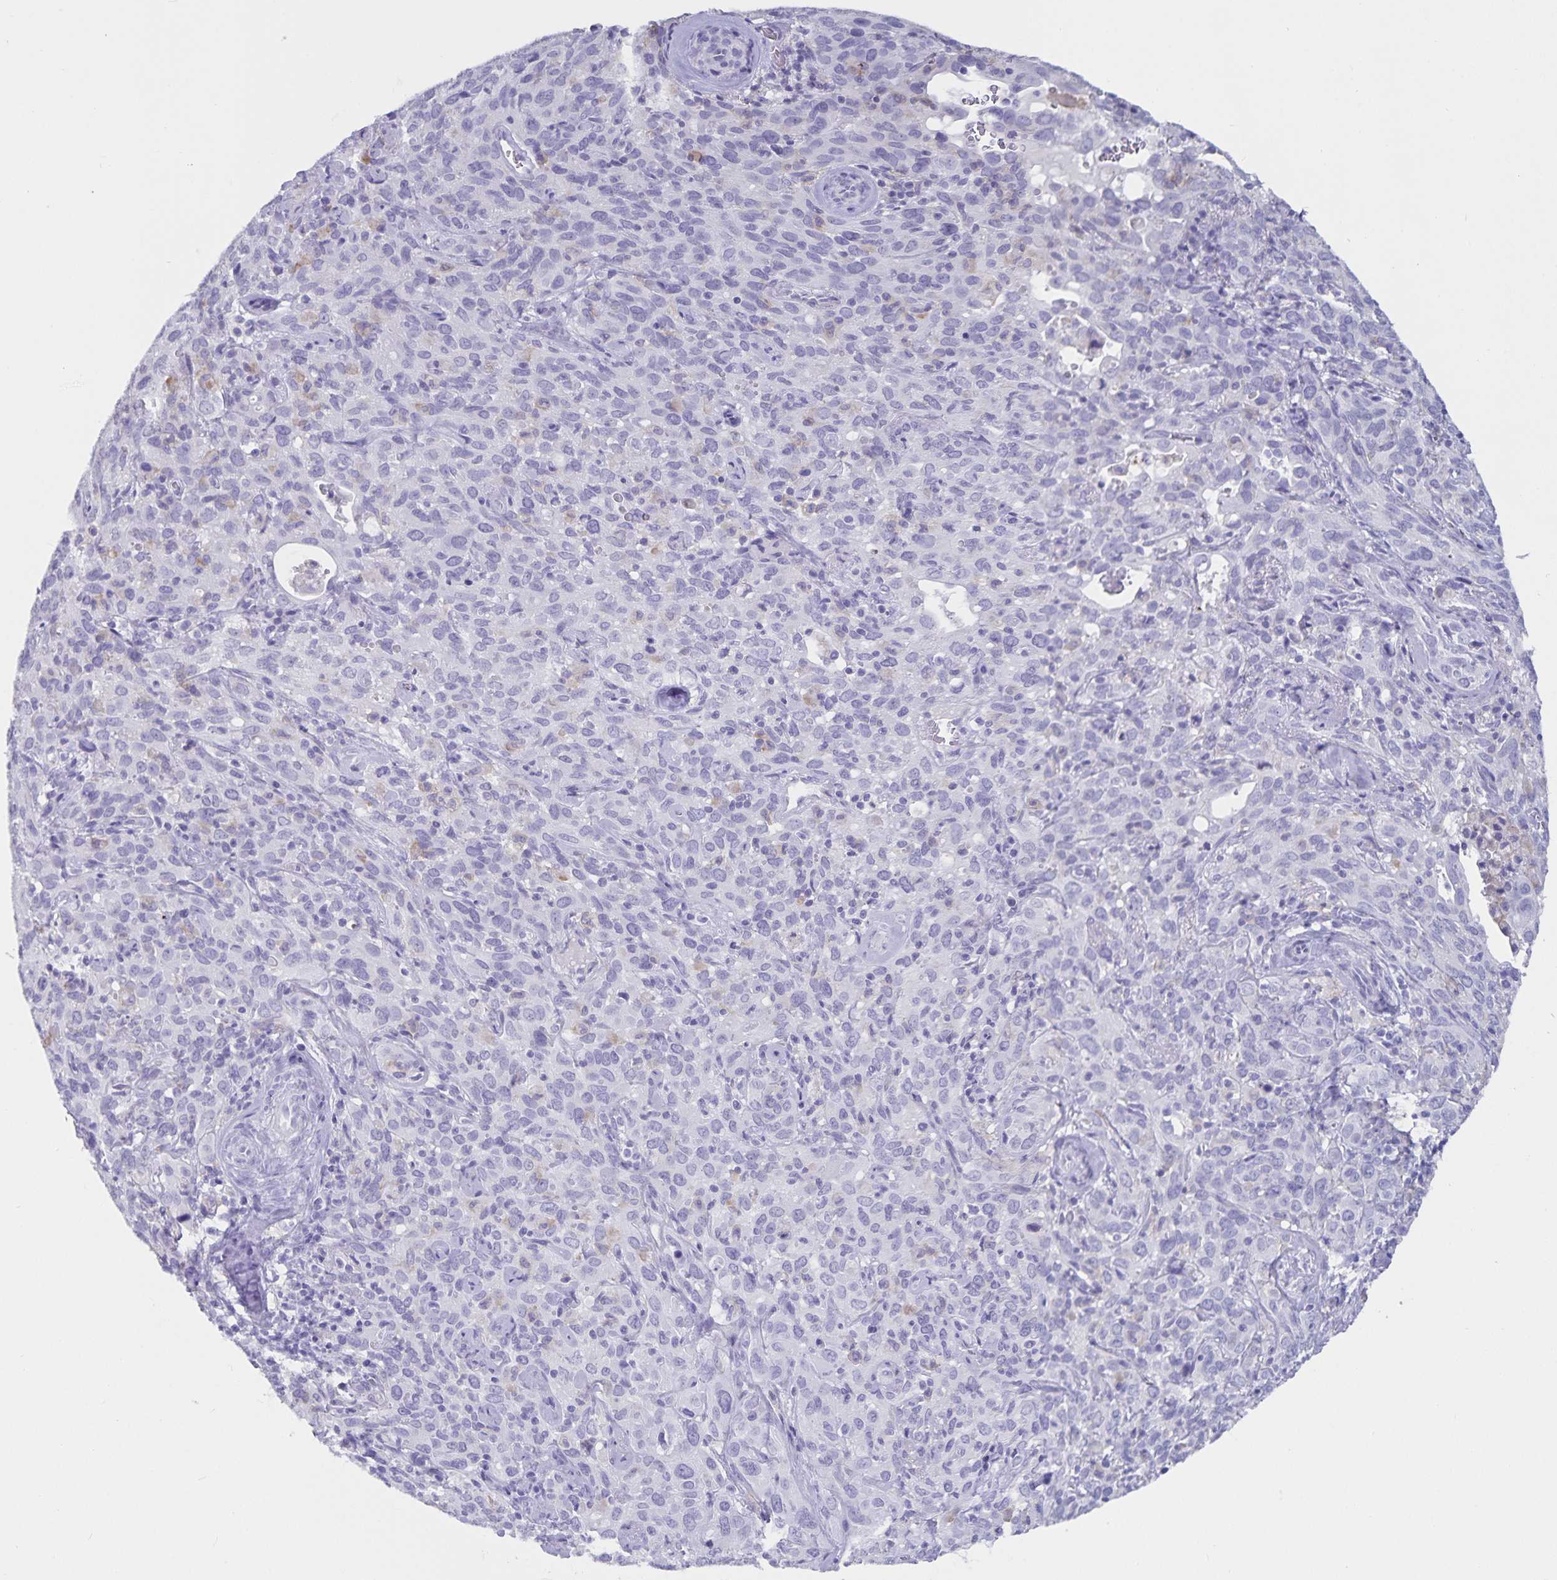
{"staining": {"intensity": "negative", "quantity": "none", "location": "none"}, "tissue": "cervical cancer", "cell_type": "Tumor cells", "image_type": "cancer", "snomed": [{"axis": "morphology", "description": "Normal tissue, NOS"}, {"axis": "morphology", "description": "Squamous cell carcinoma, NOS"}, {"axis": "topography", "description": "Cervix"}], "caption": "DAB immunohistochemical staining of human cervical cancer (squamous cell carcinoma) demonstrates no significant positivity in tumor cells. The staining is performed using DAB (3,3'-diaminobenzidine) brown chromogen with nuclei counter-stained in using hematoxylin.", "gene": "PLAC1", "patient": {"sex": "female", "age": 51}}